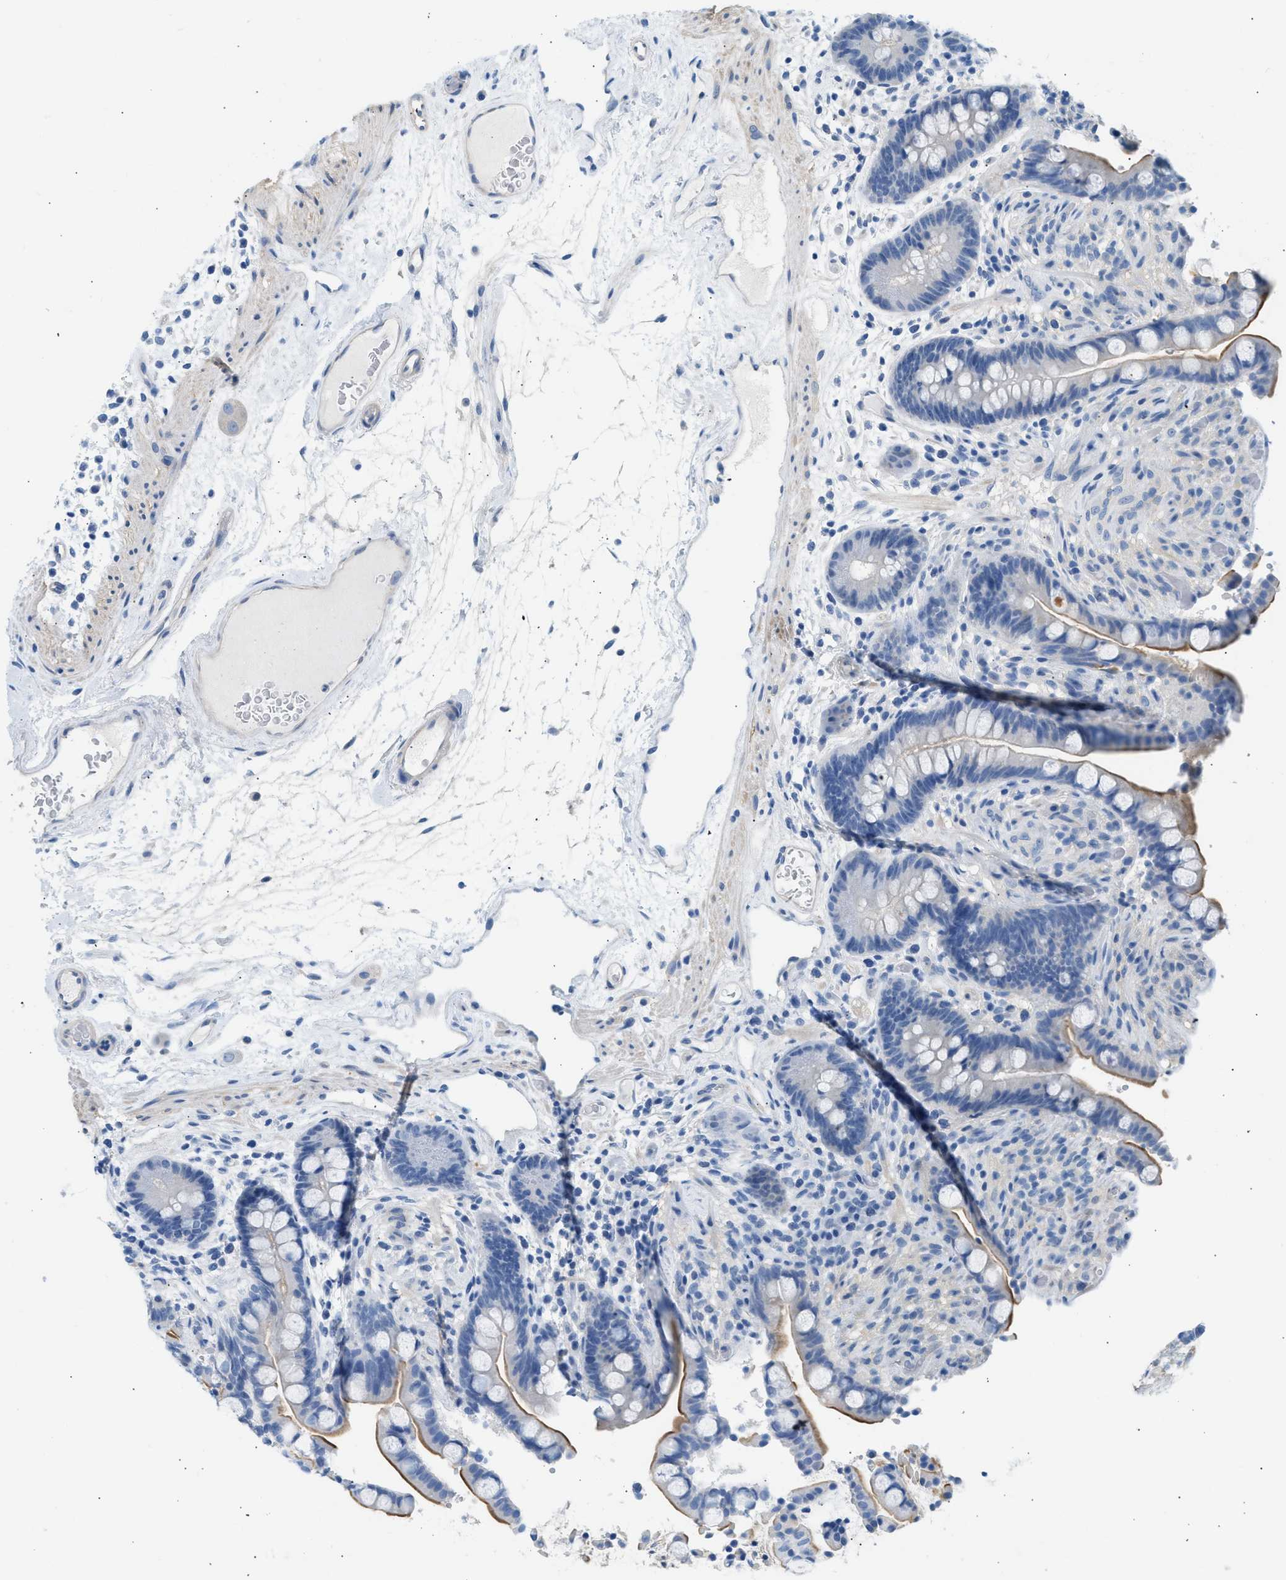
{"staining": {"intensity": "negative", "quantity": "none", "location": "none"}, "tissue": "colon", "cell_type": "Endothelial cells", "image_type": "normal", "snomed": [{"axis": "morphology", "description": "Normal tissue, NOS"}, {"axis": "topography", "description": "Colon"}], "caption": "Immunohistochemistry of normal human colon reveals no positivity in endothelial cells. Brightfield microscopy of immunohistochemistry stained with DAB (brown) and hematoxylin (blue), captured at high magnification.", "gene": "SPAM1", "patient": {"sex": "male", "age": 73}}